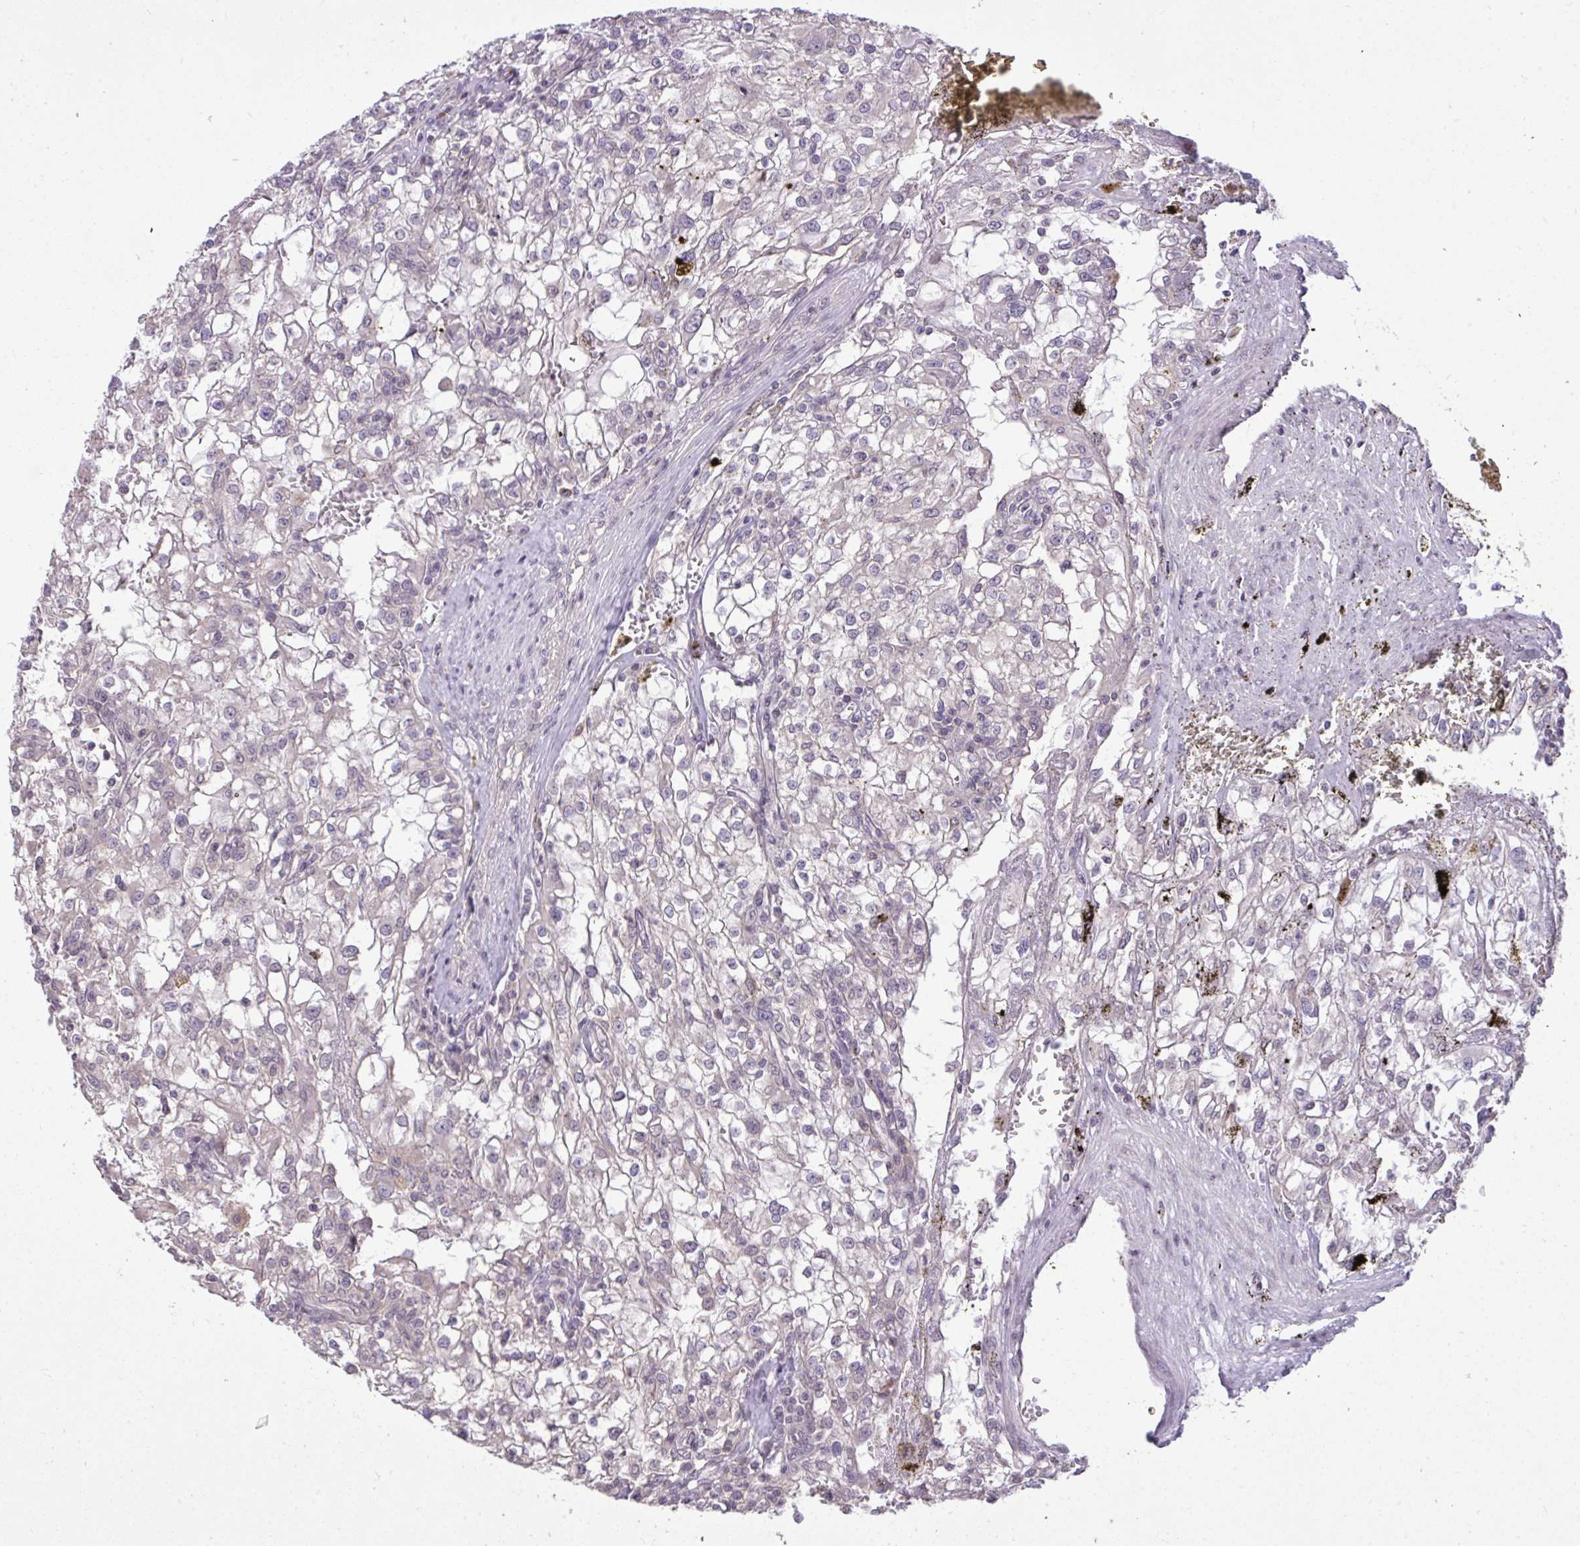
{"staining": {"intensity": "negative", "quantity": "none", "location": "none"}, "tissue": "renal cancer", "cell_type": "Tumor cells", "image_type": "cancer", "snomed": [{"axis": "morphology", "description": "Adenocarcinoma, NOS"}, {"axis": "topography", "description": "Kidney"}], "caption": "Immunohistochemistry (IHC) of human renal cancer (adenocarcinoma) demonstrates no positivity in tumor cells.", "gene": "CYP20A1", "patient": {"sex": "female", "age": 74}}